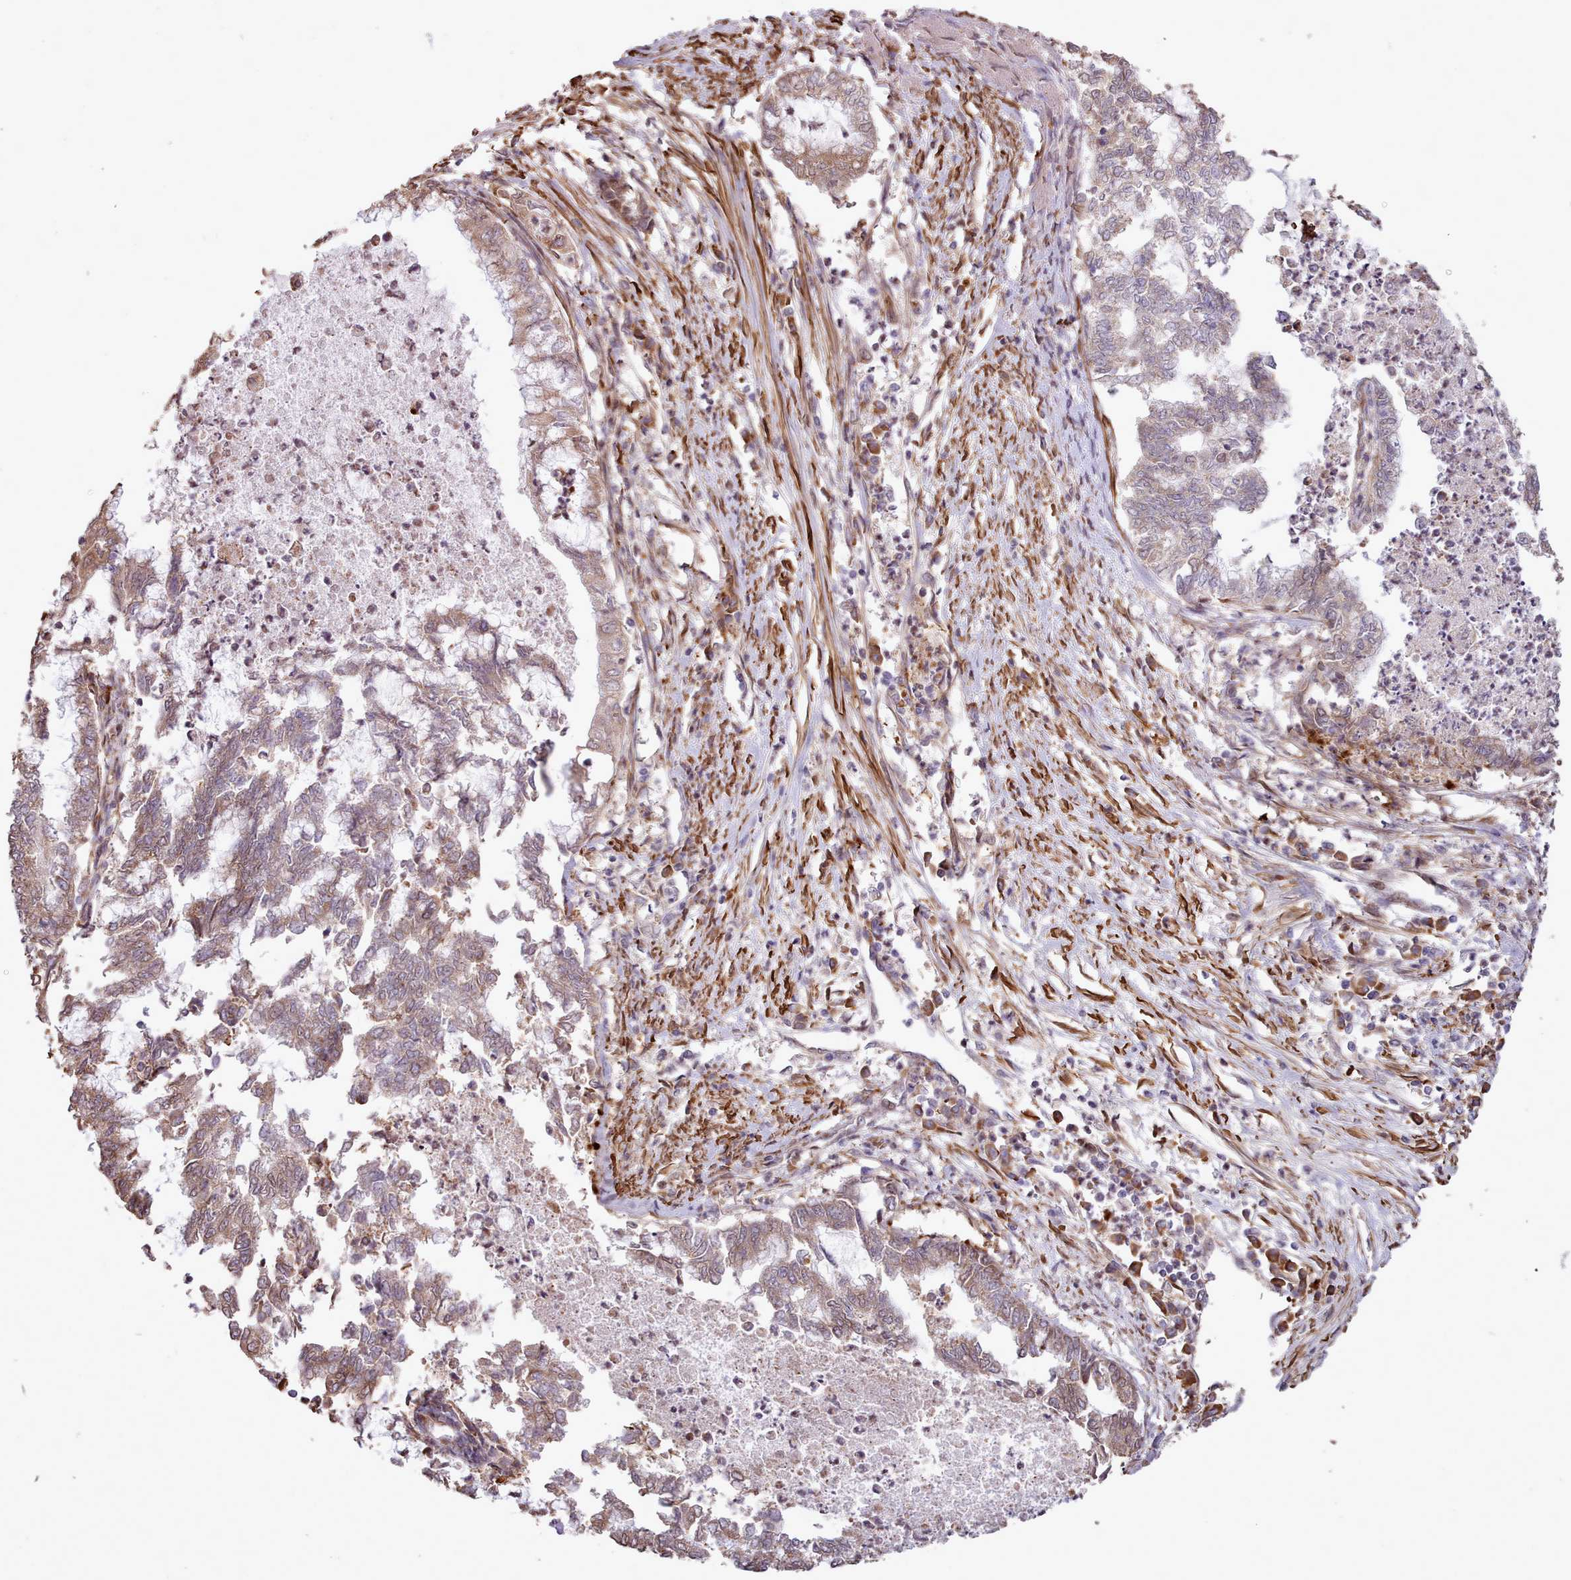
{"staining": {"intensity": "moderate", "quantity": ">75%", "location": "cytoplasmic/membranous"}, "tissue": "endometrial cancer", "cell_type": "Tumor cells", "image_type": "cancer", "snomed": [{"axis": "morphology", "description": "Adenocarcinoma, NOS"}, {"axis": "topography", "description": "Endometrium"}], "caption": "Tumor cells display moderate cytoplasmic/membranous positivity in approximately >75% of cells in endometrial cancer. Using DAB (brown) and hematoxylin (blue) stains, captured at high magnification using brightfield microscopy.", "gene": "CABP1", "patient": {"sex": "female", "age": 79}}